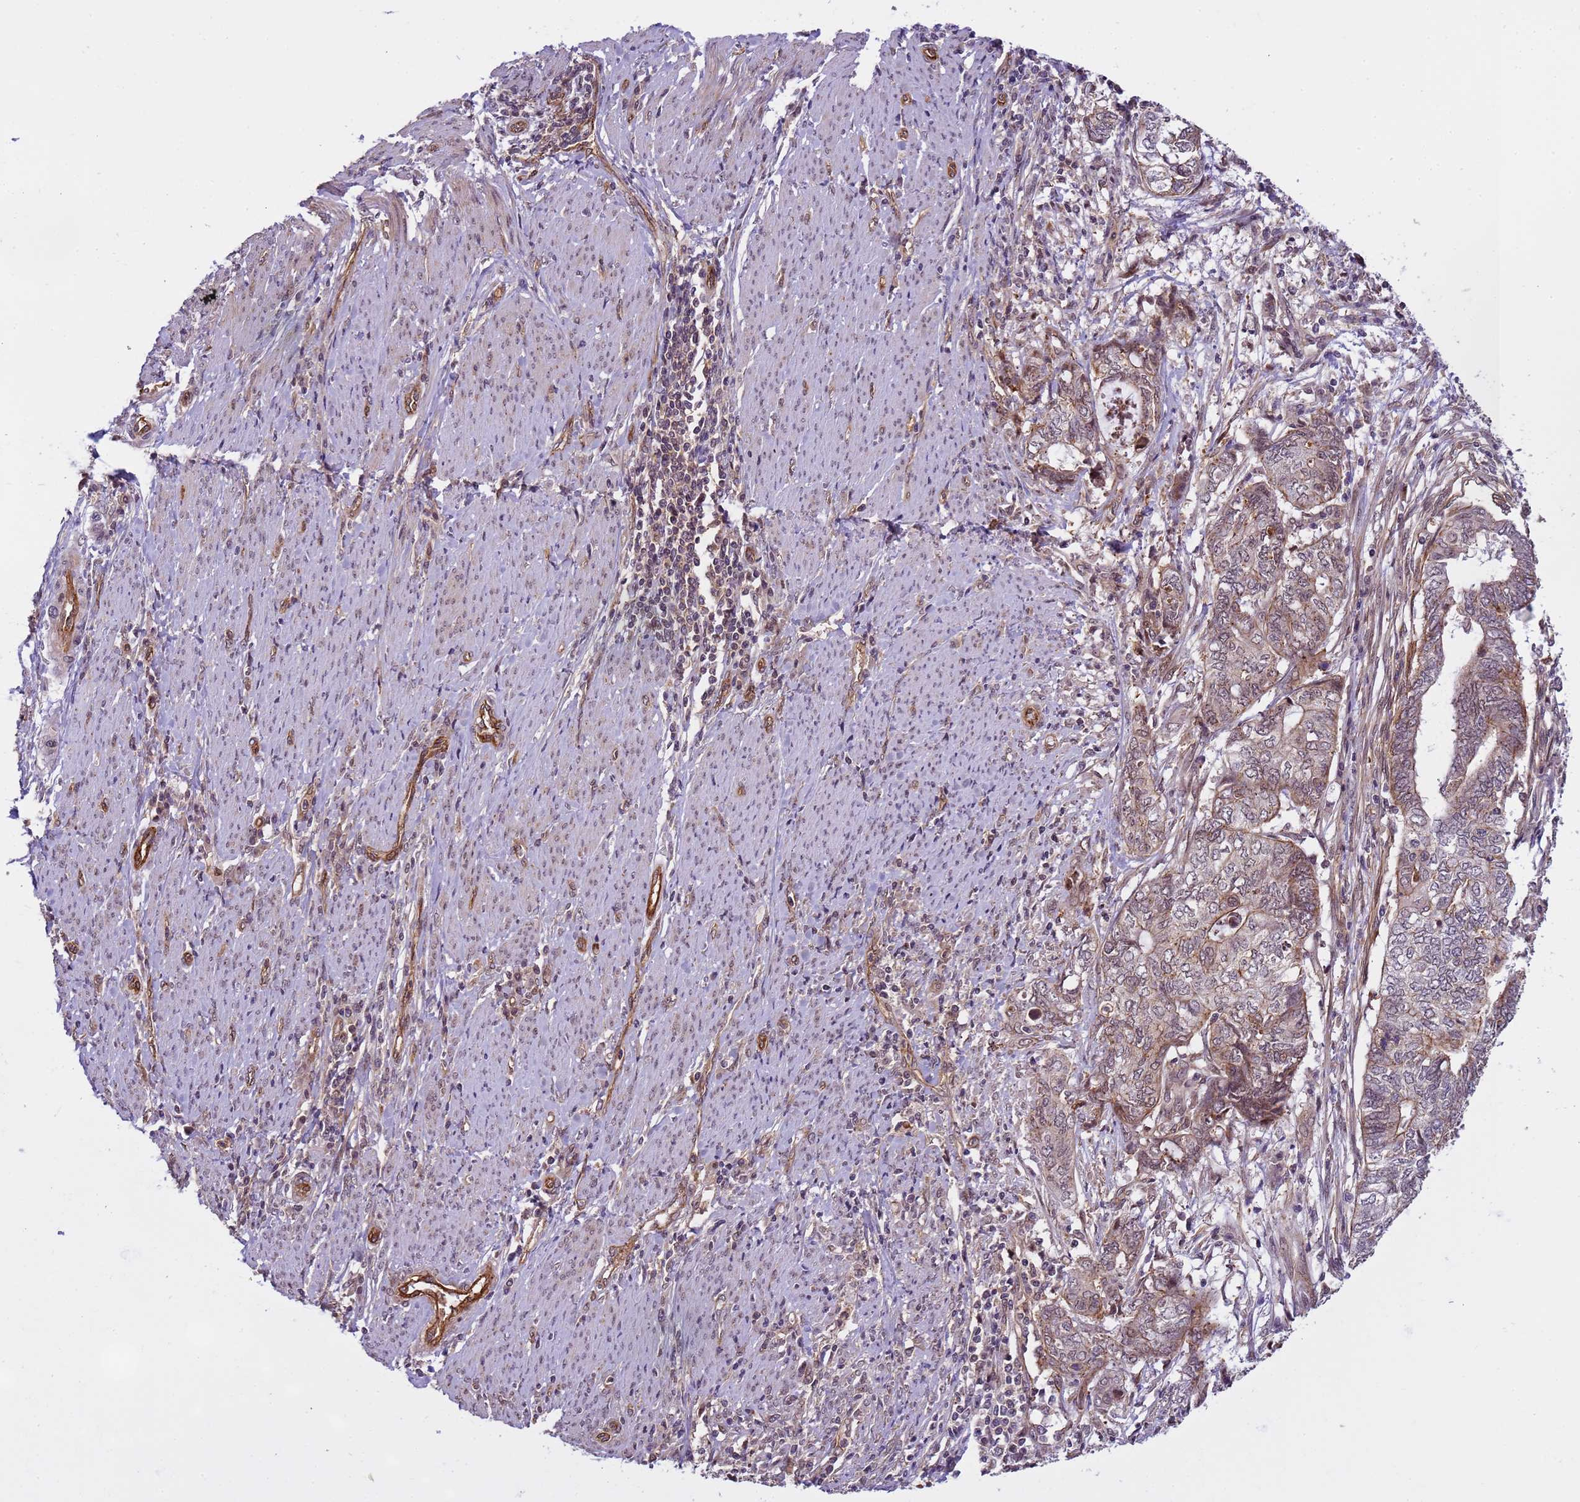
{"staining": {"intensity": "weak", "quantity": "25%-75%", "location": "nuclear"}, "tissue": "endometrial cancer", "cell_type": "Tumor cells", "image_type": "cancer", "snomed": [{"axis": "morphology", "description": "Adenocarcinoma, NOS"}, {"axis": "topography", "description": "Uterus"}, {"axis": "topography", "description": "Endometrium"}], "caption": "Immunohistochemistry (IHC) of endometrial adenocarcinoma exhibits low levels of weak nuclear positivity in approximately 25%-75% of tumor cells.", "gene": "EMC2", "patient": {"sex": "female", "age": 70}}